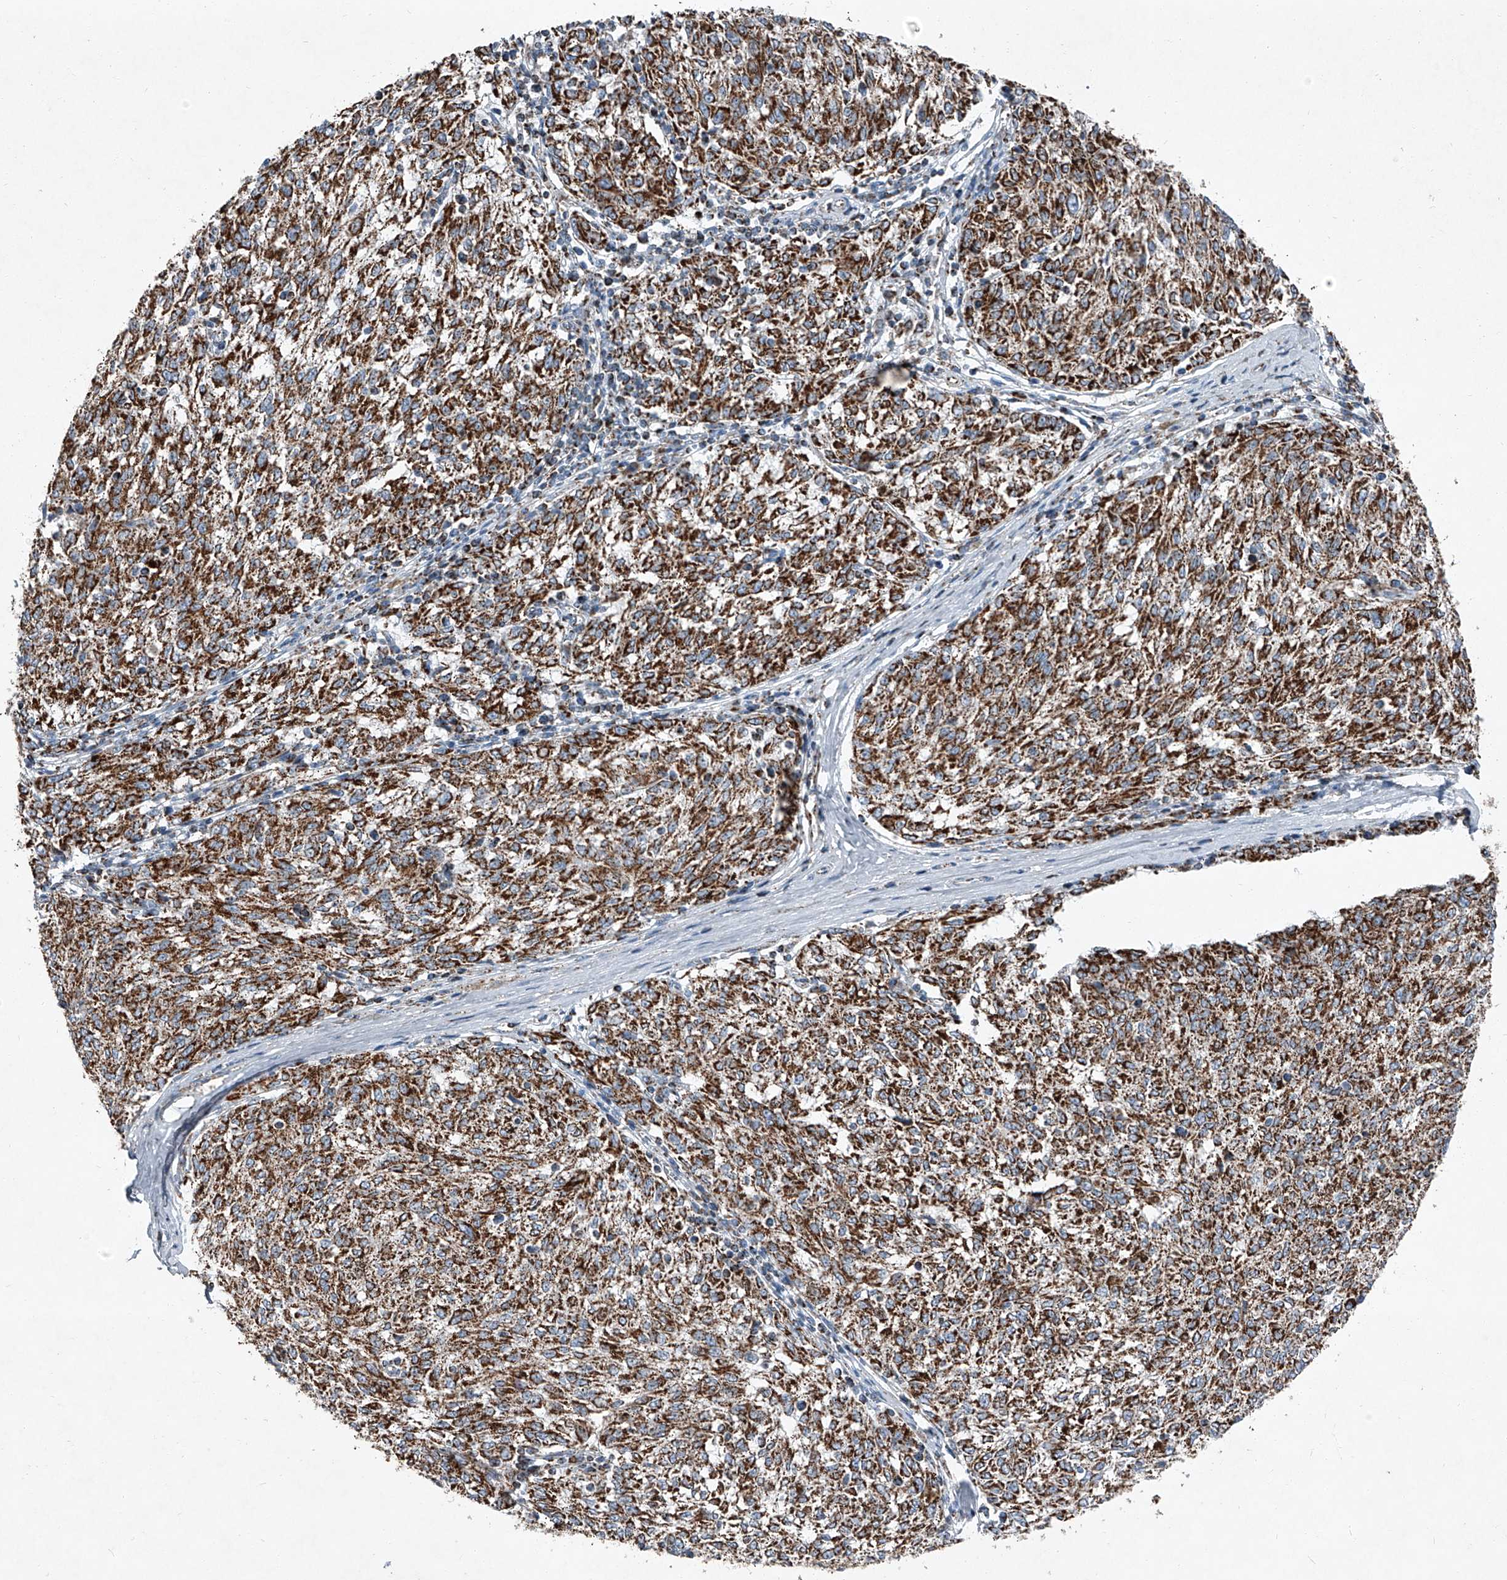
{"staining": {"intensity": "strong", "quantity": ">75%", "location": "cytoplasmic/membranous"}, "tissue": "melanoma", "cell_type": "Tumor cells", "image_type": "cancer", "snomed": [{"axis": "morphology", "description": "Malignant melanoma, NOS"}, {"axis": "topography", "description": "Skin"}], "caption": "Malignant melanoma stained for a protein reveals strong cytoplasmic/membranous positivity in tumor cells. (Stains: DAB (3,3'-diaminobenzidine) in brown, nuclei in blue, Microscopy: brightfield microscopy at high magnification).", "gene": "CHRNA7", "patient": {"sex": "female", "age": 72}}